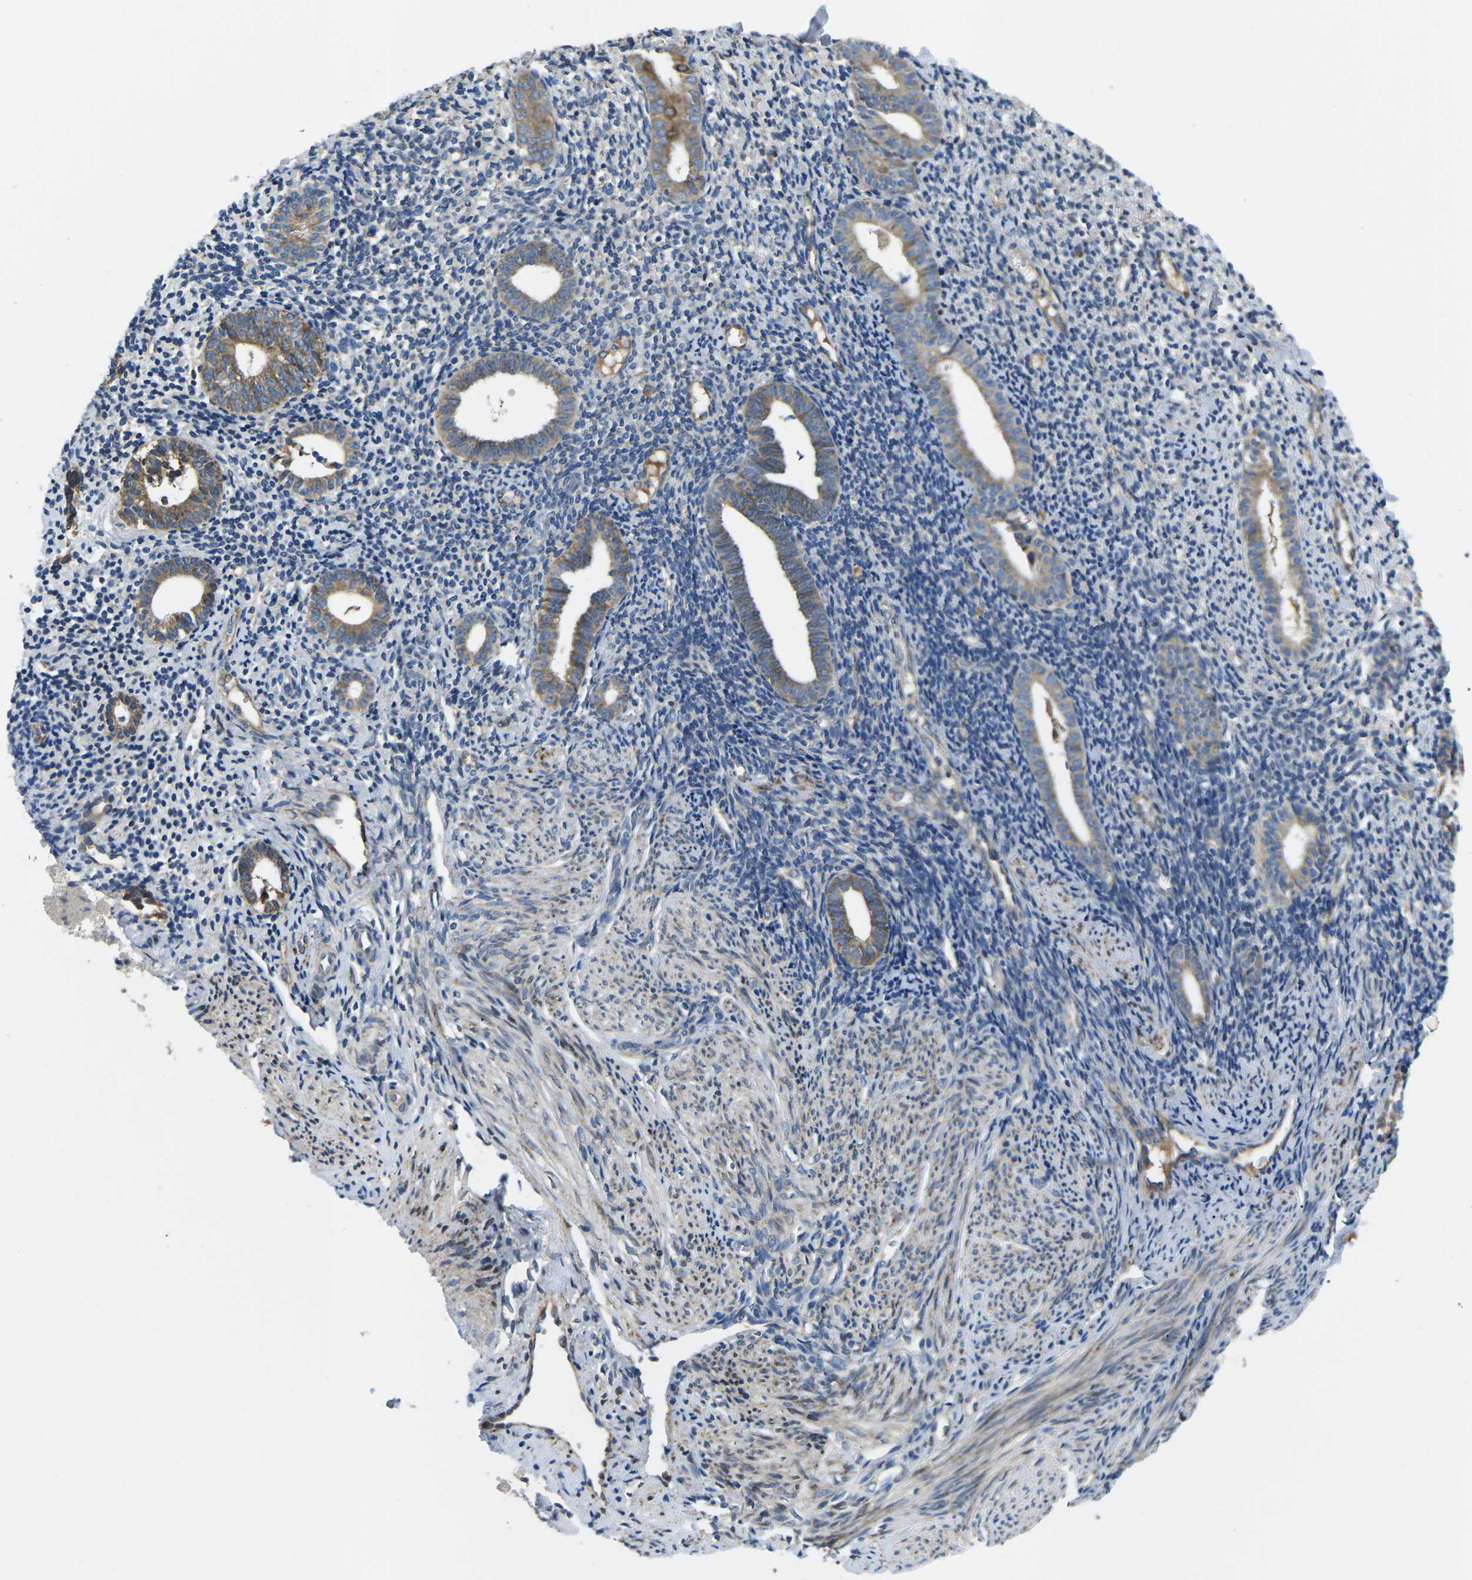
{"staining": {"intensity": "weak", "quantity": "<25%", "location": "cytoplasmic/membranous"}, "tissue": "endometrium", "cell_type": "Cells in endometrial stroma", "image_type": "normal", "snomed": [{"axis": "morphology", "description": "Normal tissue, NOS"}, {"axis": "topography", "description": "Endometrium"}], "caption": "IHC of normal human endometrium displays no positivity in cells in endometrial stroma. (DAB immunohistochemistry (IHC) visualized using brightfield microscopy, high magnification).", "gene": "PDZD8", "patient": {"sex": "female", "age": 50}}